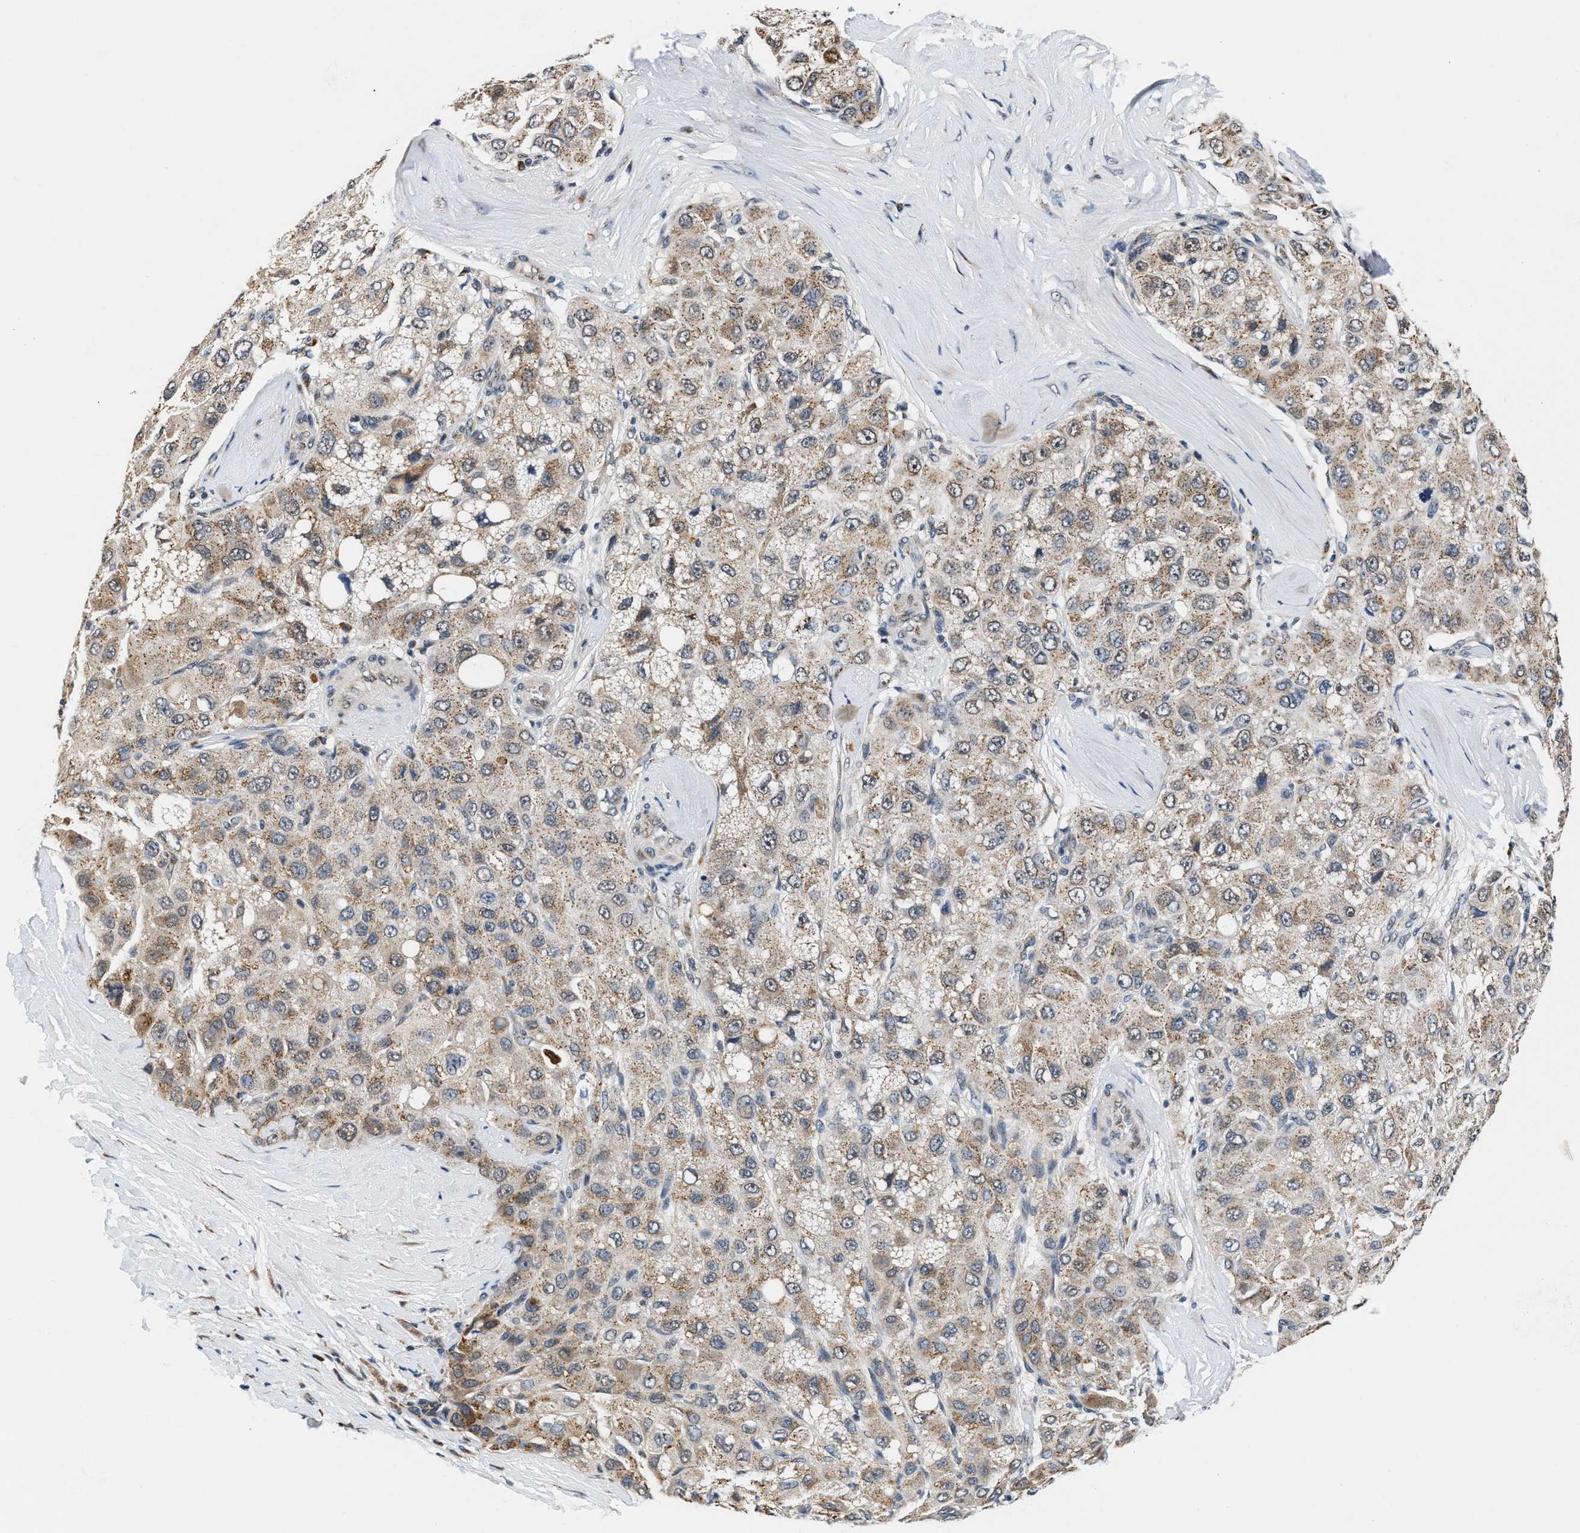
{"staining": {"intensity": "weak", "quantity": ">75%", "location": "cytoplasmic/membranous"}, "tissue": "liver cancer", "cell_type": "Tumor cells", "image_type": "cancer", "snomed": [{"axis": "morphology", "description": "Carcinoma, Hepatocellular, NOS"}, {"axis": "topography", "description": "Liver"}], "caption": "Protein staining of hepatocellular carcinoma (liver) tissue demonstrates weak cytoplasmic/membranous staining in about >75% of tumor cells. The staining is performed using DAB brown chromogen to label protein expression. The nuclei are counter-stained blue using hematoxylin.", "gene": "KCNMB2", "patient": {"sex": "male", "age": 80}}